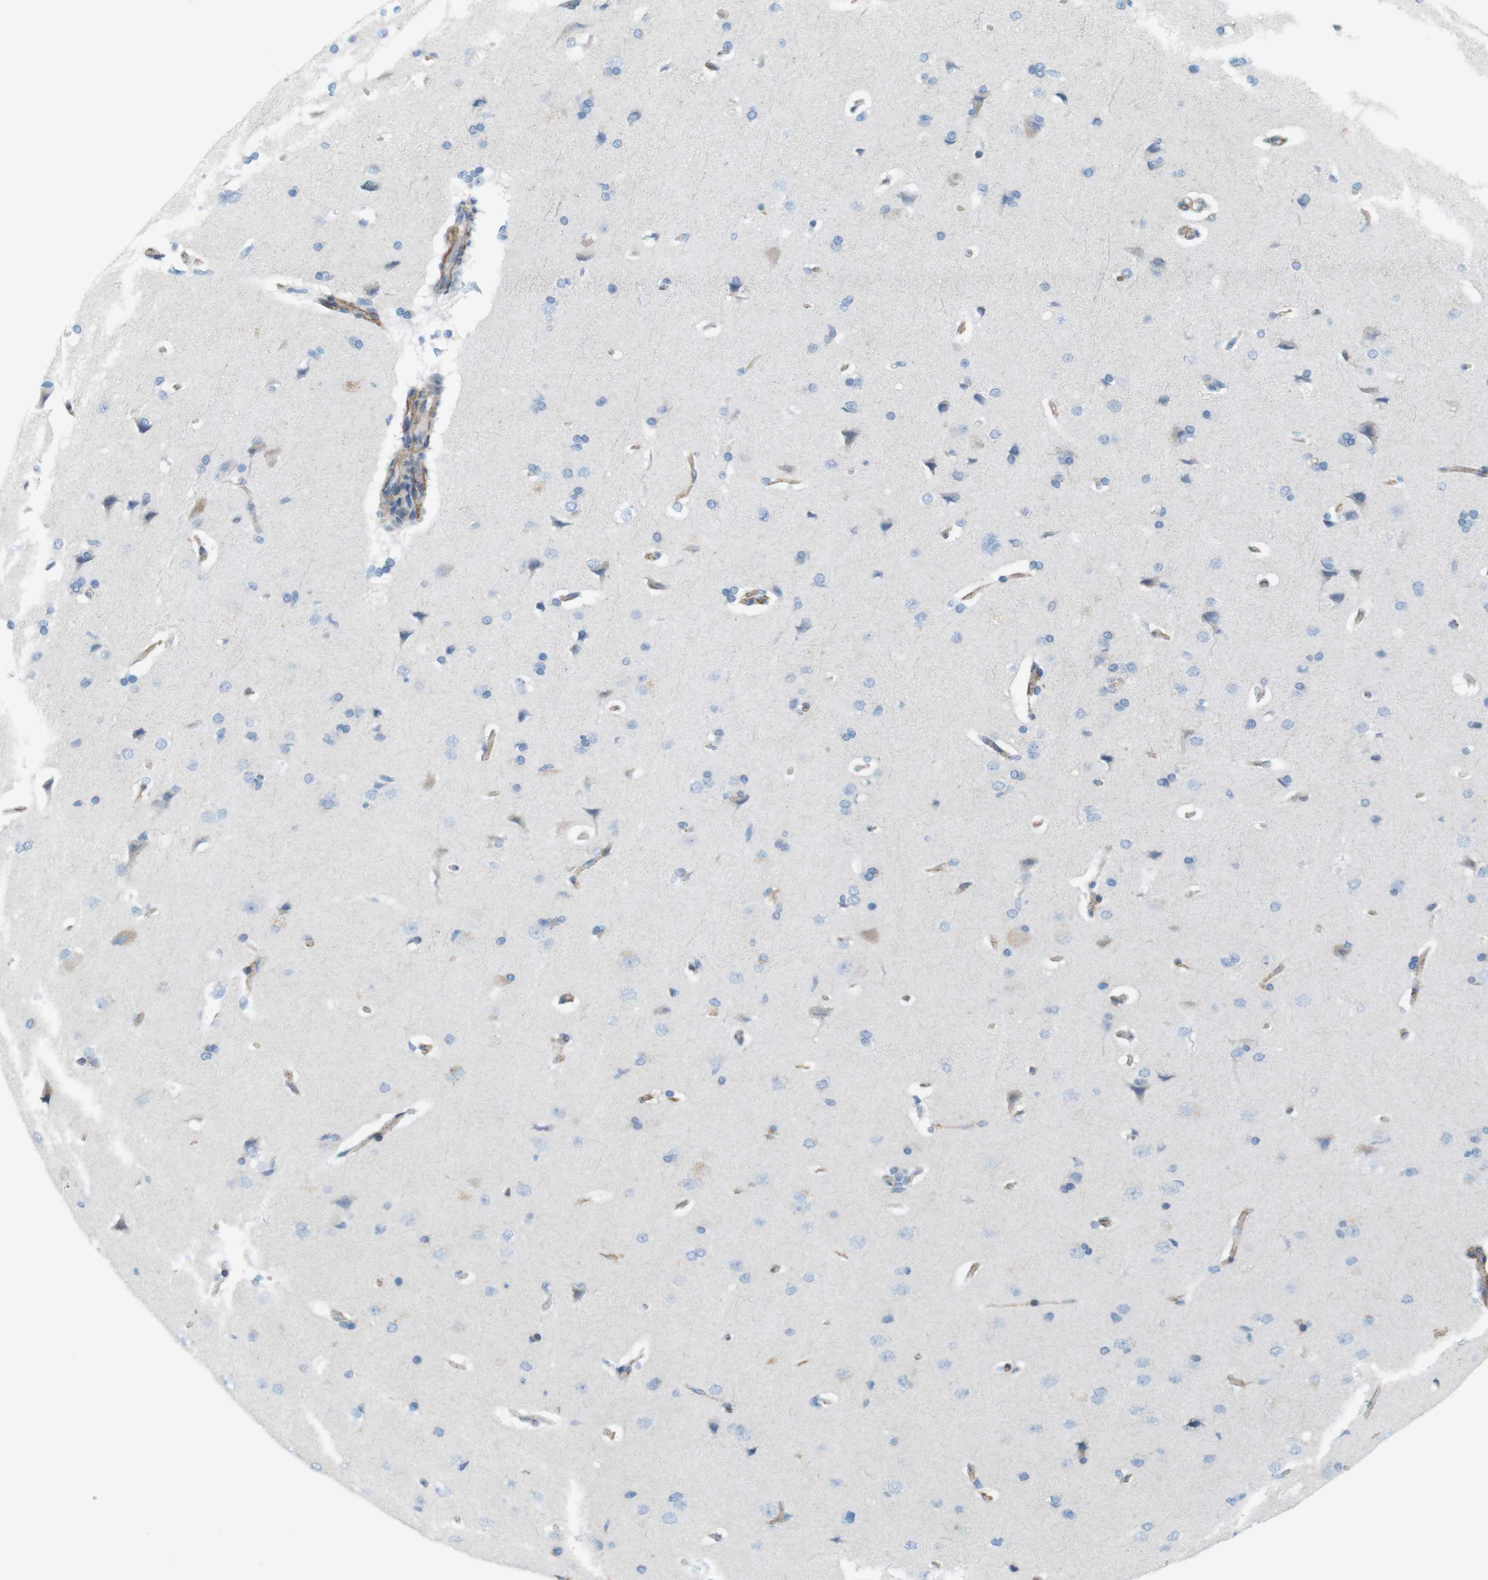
{"staining": {"intensity": "moderate", "quantity": ">75%", "location": "cytoplasmic/membranous"}, "tissue": "cerebral cortex", "cell_type": "Endothelial cells", "image_type": "normal", "snomed": [{"axis": "morphology", "description": "Normal tissue, NOS"}, {"axis": "topography", "description": "Cerebral cortex"}], "caption": "Immunohistochemistry of normal human cerebral cortex exhibits medium levels of moderate cytoplasmic/membranous staining in about >75% of endothelial cells. Nuclei are stained in blue.", "gene": "MYH9", "patient": {"sex": "male", "age": 62}}